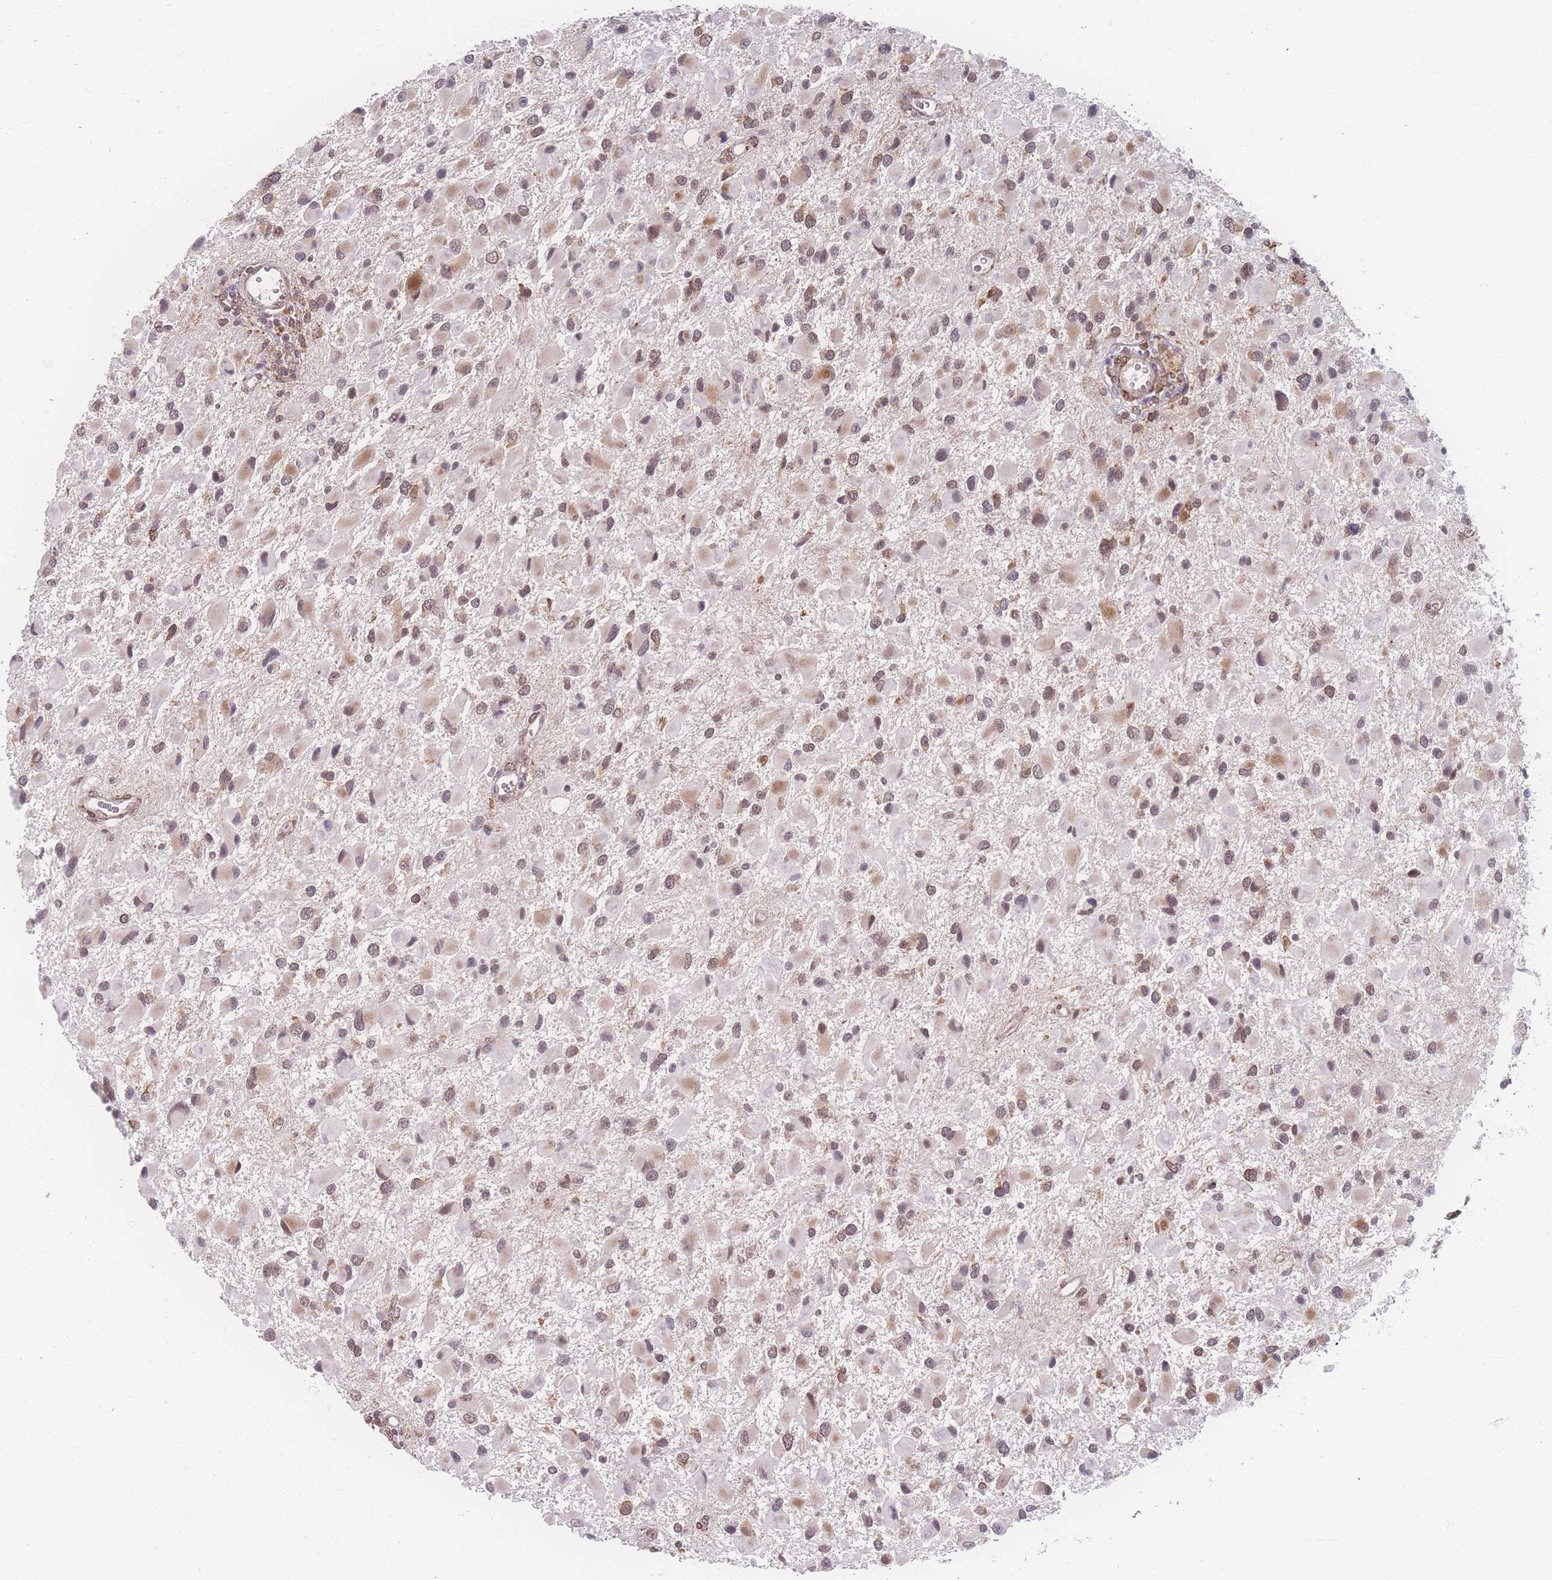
{"staining": {"intensity": "weak", "quantity": "25%-75%", "location": "nuclear"}, "tissue": "glioma", "cell_type": "Tumor cells", "image_type": "cancer", "snomed": [{"axis": "morphology", "description": "Glioma, malignant, High grade"}, {"axis": "topography", "description": "Brain"}], "caption": "Protein expression analysis of human high-grade glioma (malignant) reveals weak nuclear staining in about 25%-75% of tumor cells. (Stains: DAB (3,3'-diaminobenzidine) in brown, nuclei in blue, Microscopy: brightfield microscopy at high magnification).", "gene": "ZC3H13", "patient": {"sex": "male", "age": 53}}